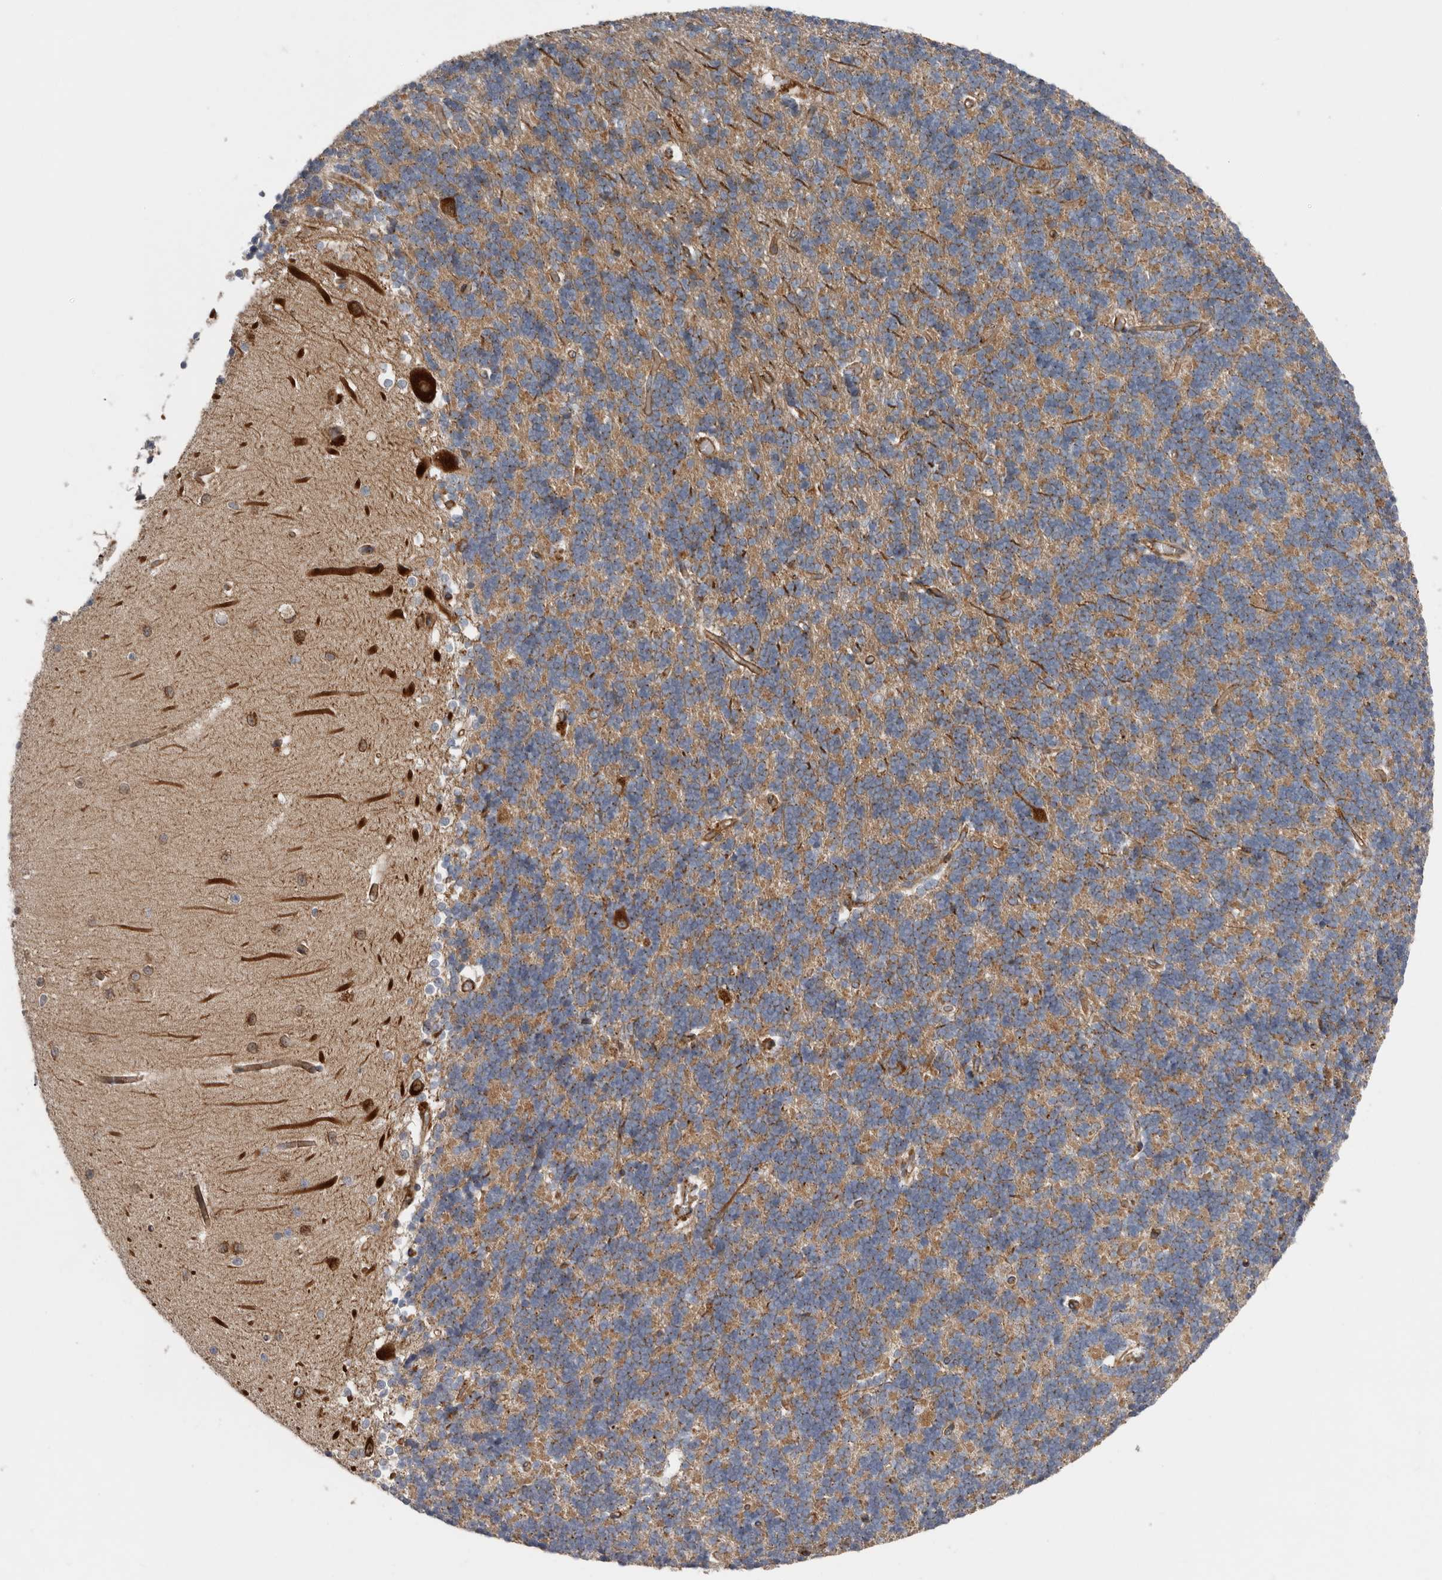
{"staining": {"intensity": "moderate", "quantity": "25%-75%", "location": "cytoplasmic/membranous"}, "tissue": "cerebellum", "cell_type": "Cells in granular layer", "image_type": "normal", "snomed": [{"axis": "morphology", "description": "Normal tissue, NOS"}, {"axis": "topography", "description": "Cerebellum"}], "caption": "A photomicrograph of human cerebellum stained for a protein displays moderate cytoplasmic/membranous brown staining in cells in granular layer. The staining is performed using DAB (3,3'-diaminobenzidine) brown chromogen to label protein expression. The nuclei are counter-stained blue using hematoxylin.", "gene": "LUZP1", "patient": {"sex": "male", "age": 37}}